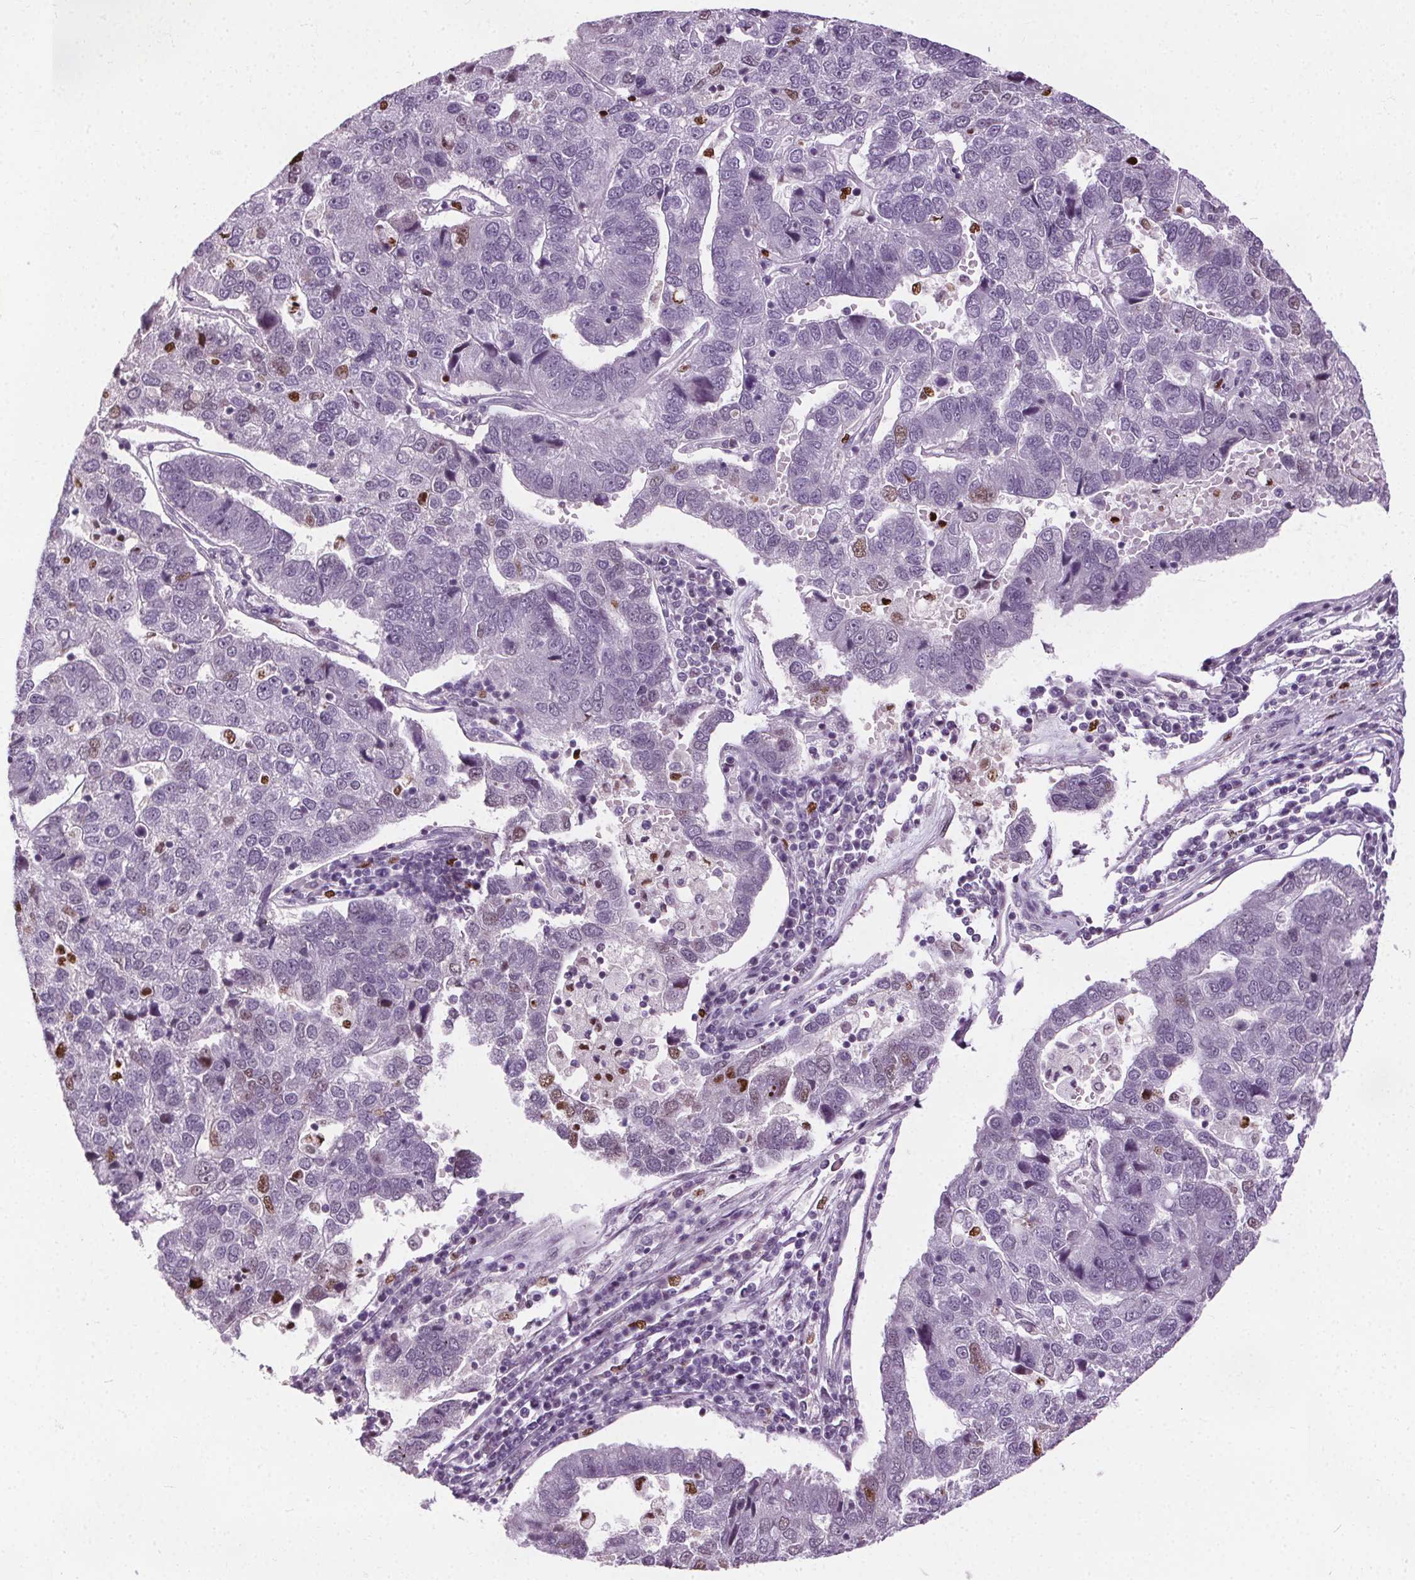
{"staining": {"intensity": "negative", "quantity": "none", "location": "none"}, "tissue": "pancreatic cancer", "cell_type": "Tumor cells", "image_type": "cancer", "snomed": [{"axis": "morphology", "description": "Adenocarcinoma, NOS"}, {"axis": "topography", "description": "Pancreas"}], "caption": "IHC photomicrograph of pancreatic adenocarcinoma stained for a protein (brown), which exhibits no positivity in tumor cells.", "gene": "CEBPA", "patient": {"sex": "female", "age": 61}}